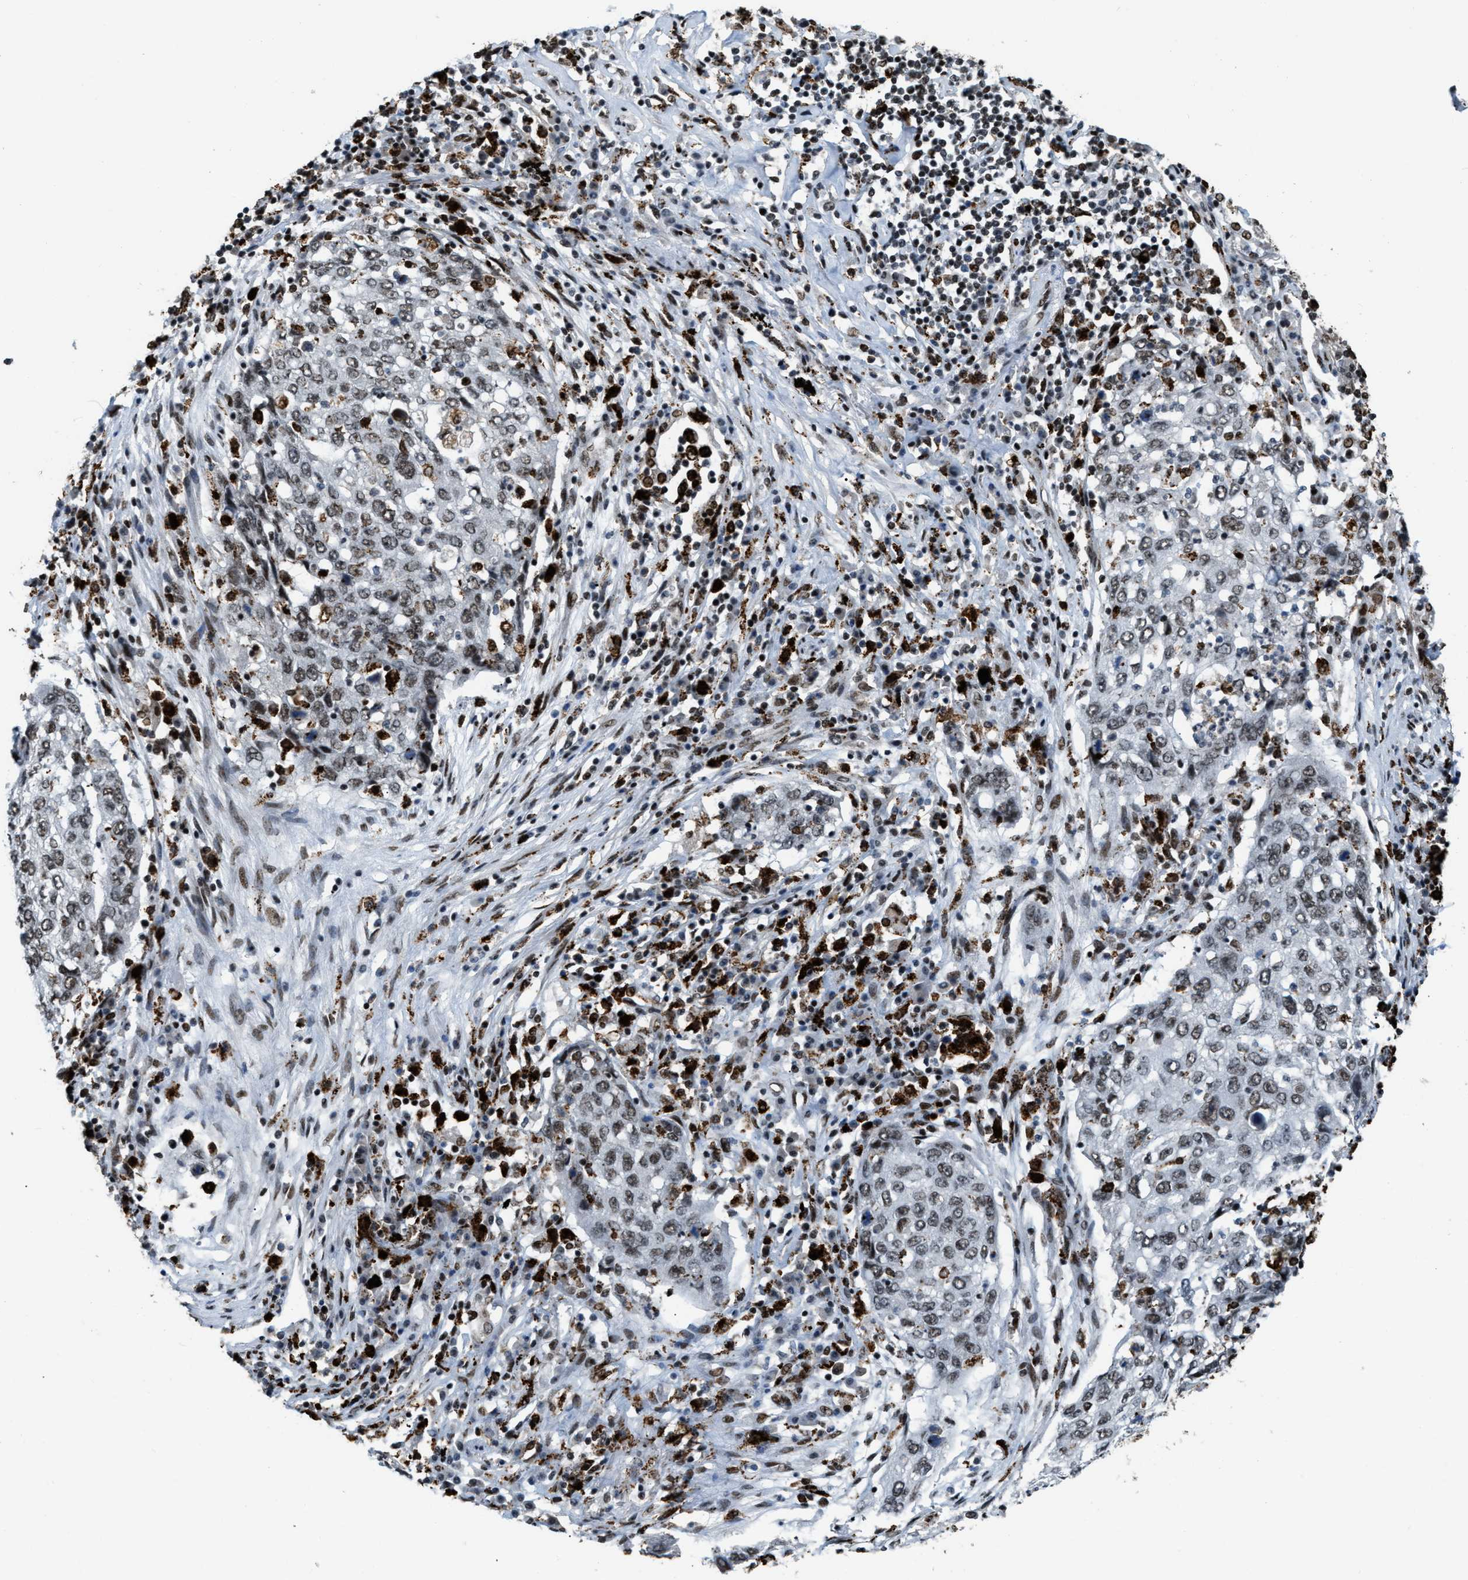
{"staining": {"intensity": "weak", "quantity": ">75%", "location": "nuclear"}, "tissue": "lung cancer", "cell_type": "Tumor cells", "image_type": "cancer", "snomed": [{"axis": "morphology", "description": "Squamous cell carcinoma, NOS"}, {"axis": "topography", "description": "Lung"}], "caption": "A high-resolution image shows immunohistochemistry (IHC) staining of squamous cell carcinoma (lung), which displays weak nuclear staining in approximately >75% of tumor cells.", "gene": "NUMA1", "patient": {"sex": "female", "age": 63}}